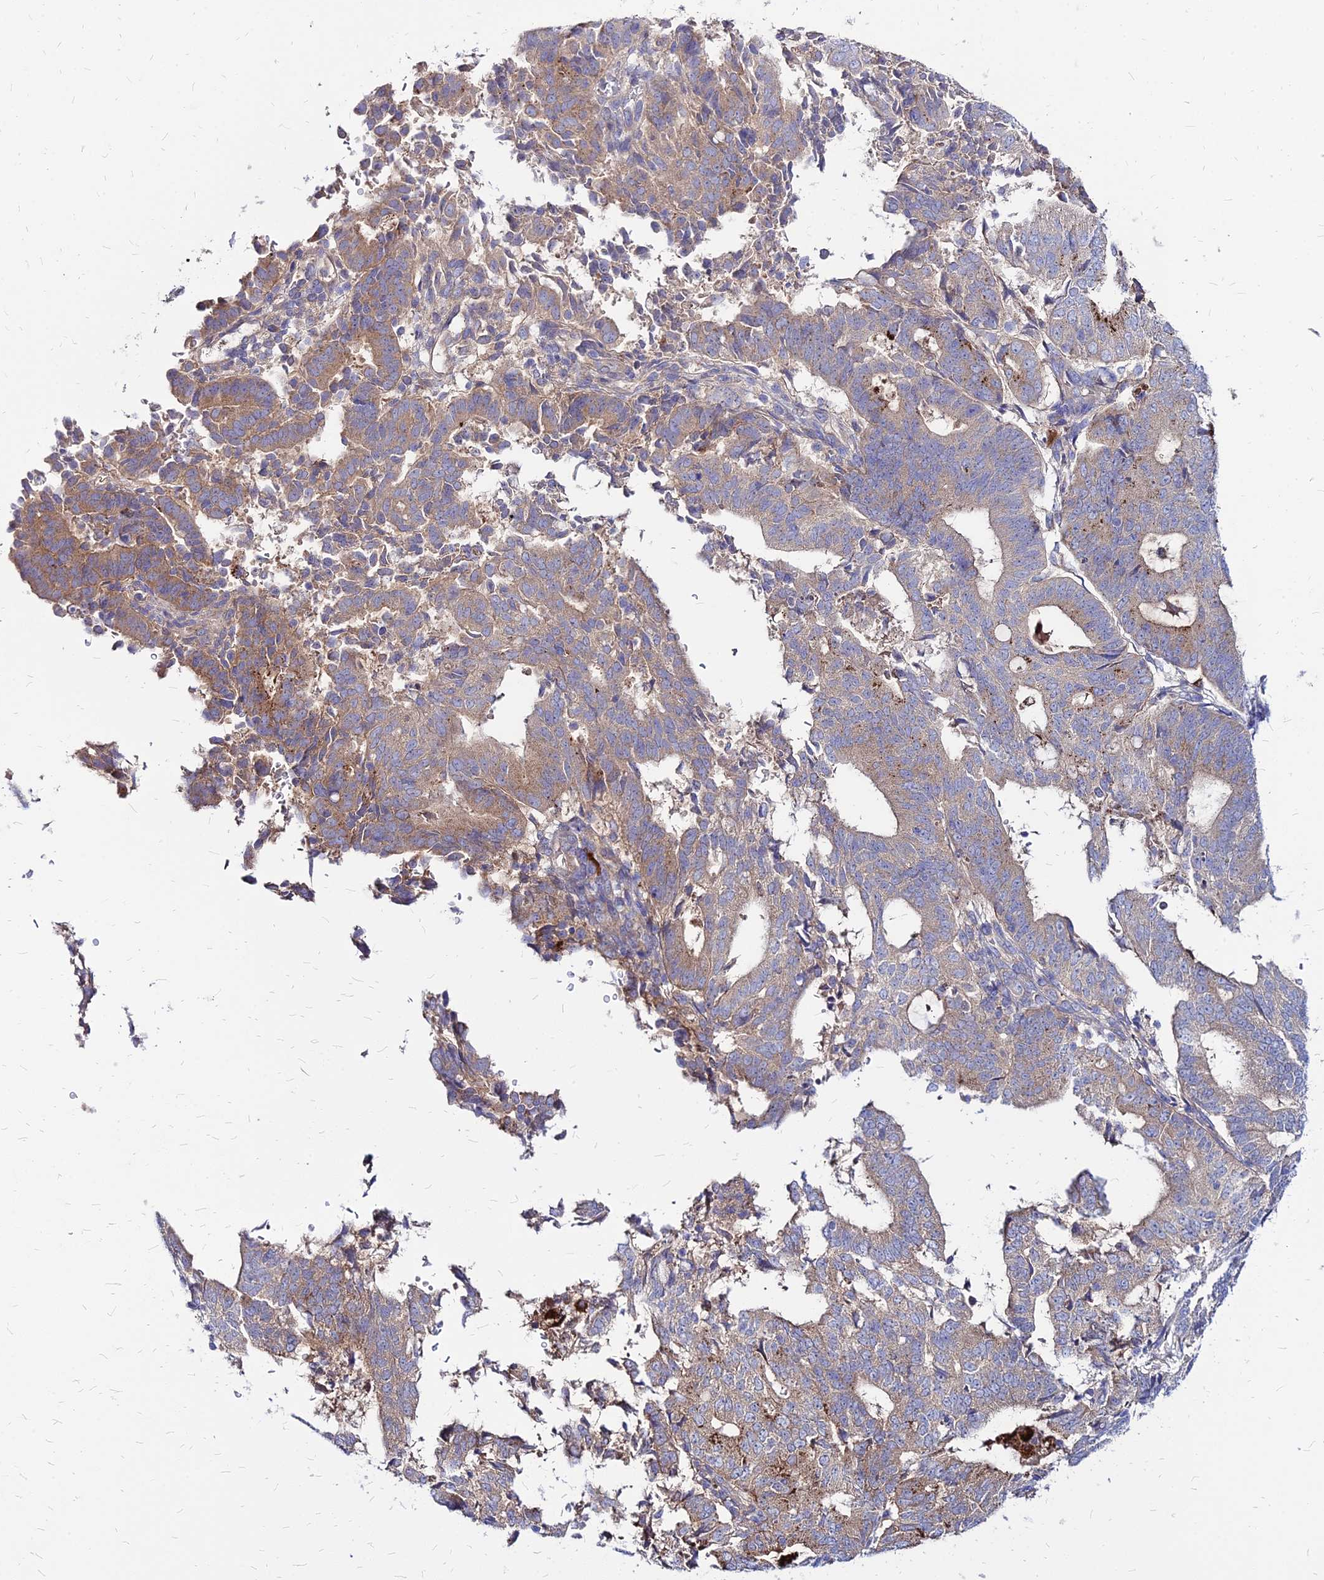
{"staining": {"intensity": "moderate", "quantity": "25%-75%", "location": "cytoplasmic/membranous"}, "tissue": "endometrial cancer", "cell_type": "Tumor cells", "image_type": "cancer", "snomed": [{"axis": "morphology", "description": "Adenocarcinoma, NOS"}, {"axis": "topography", "description": "Endometrium"}], "caption": "This is an image of IHC staining of endometrial cancer, which shows moderate positivity in the cytoplasmic/membranous of tumor cells.", "gene": "COMMD10", "patient": {"sex": "female", "age": 70}}